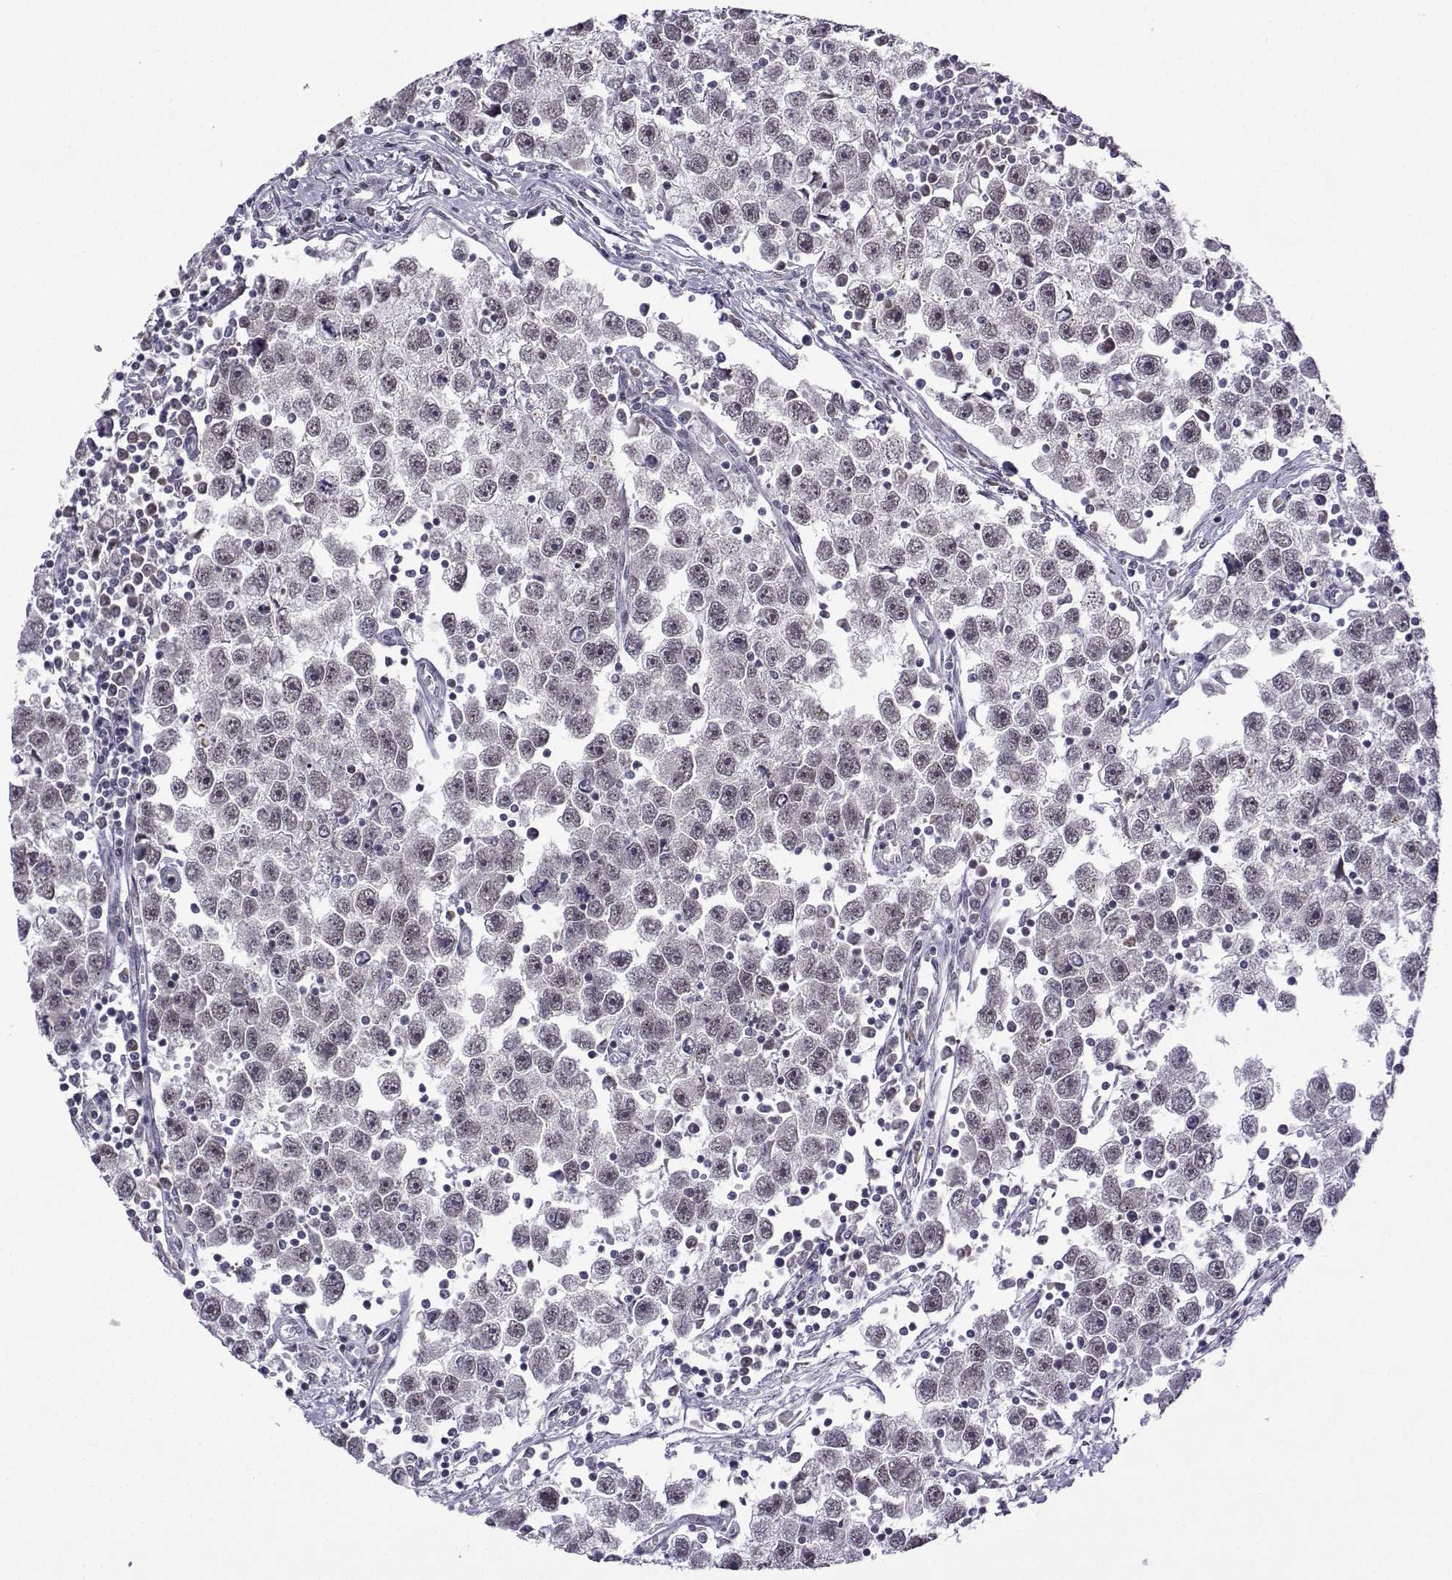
{"staining": {"intensity": "negative", "quantity": "none", "location": "none"}, "tissue": "testis cancer", "cell_type": "Tumor cells", "image_type": "cancer", "snomed": [{"axis": "morphology", "description": "Seminoma, NOS"}, {"axis": "topography", "description": "Testis"}], "caption": "Immunohistochemical staining of testis cancer exhibits no significant expression in tumor cells.", "gene": "FGF3", "patient": {"sex": "male", "age": 30}}